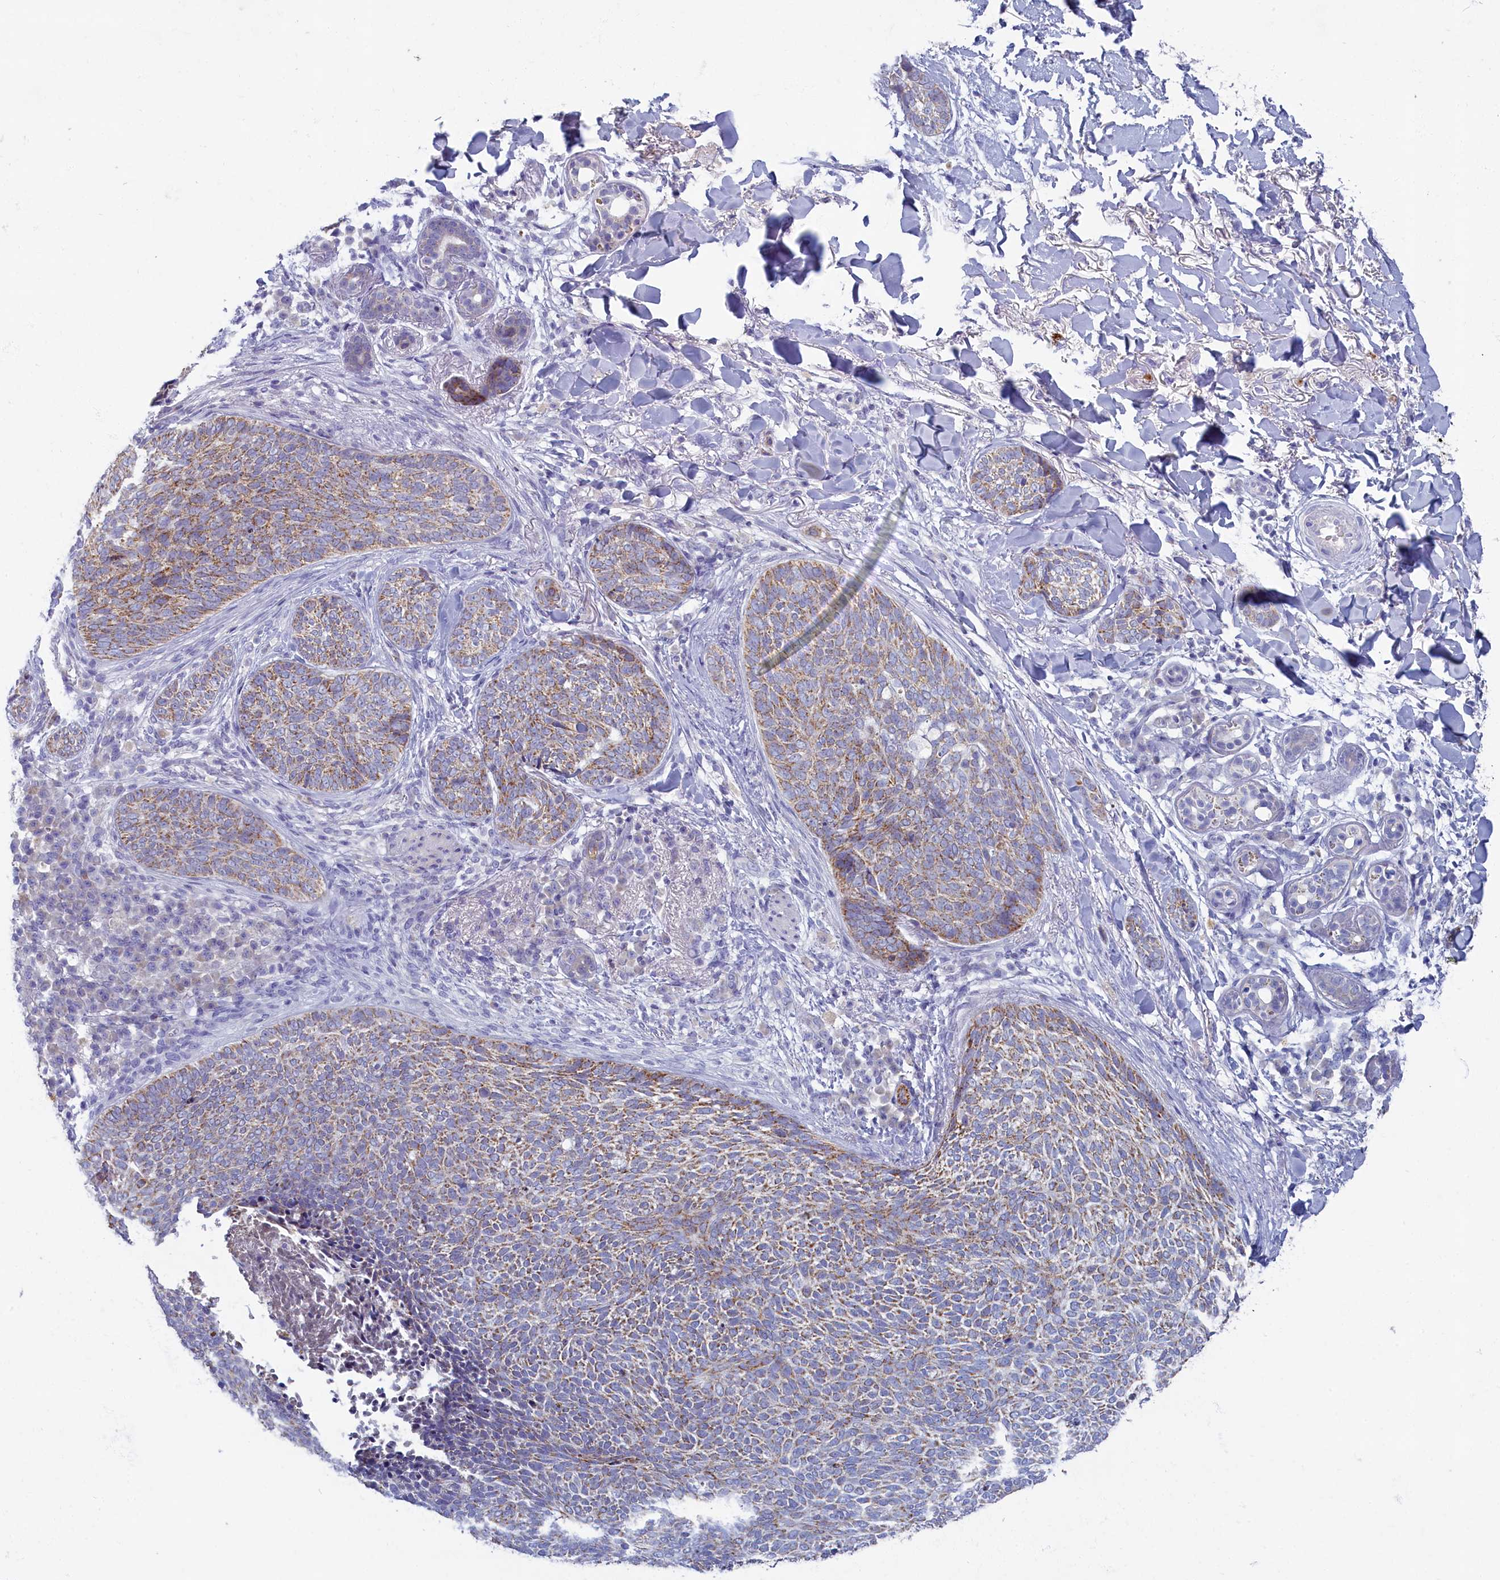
{"staining": {"intensity": "moderate", "quantity": "25%-75%", "location": "cytoplasmic/membranous"}, "tissue": "skin cancer", "cell_type": "Tumor cells", "image_type": "cancer", "snomed": [{"axis": "morphology", "description": "Basal cell carcinoma"}, {"axis": "topography", "description": "Skin"}], "caption": "Brown immunohistochemical staining in human skin cancer displays moderate cytoplasmic/membranous staining in approximately 25%-75% of tumor cells. (DAB (3,3'-diaminobenzidine) = brown stain, brightfield microscopy at high magnification).", "gene": "OCIAD2", "patient": {"sex": "male", "age": 85}}